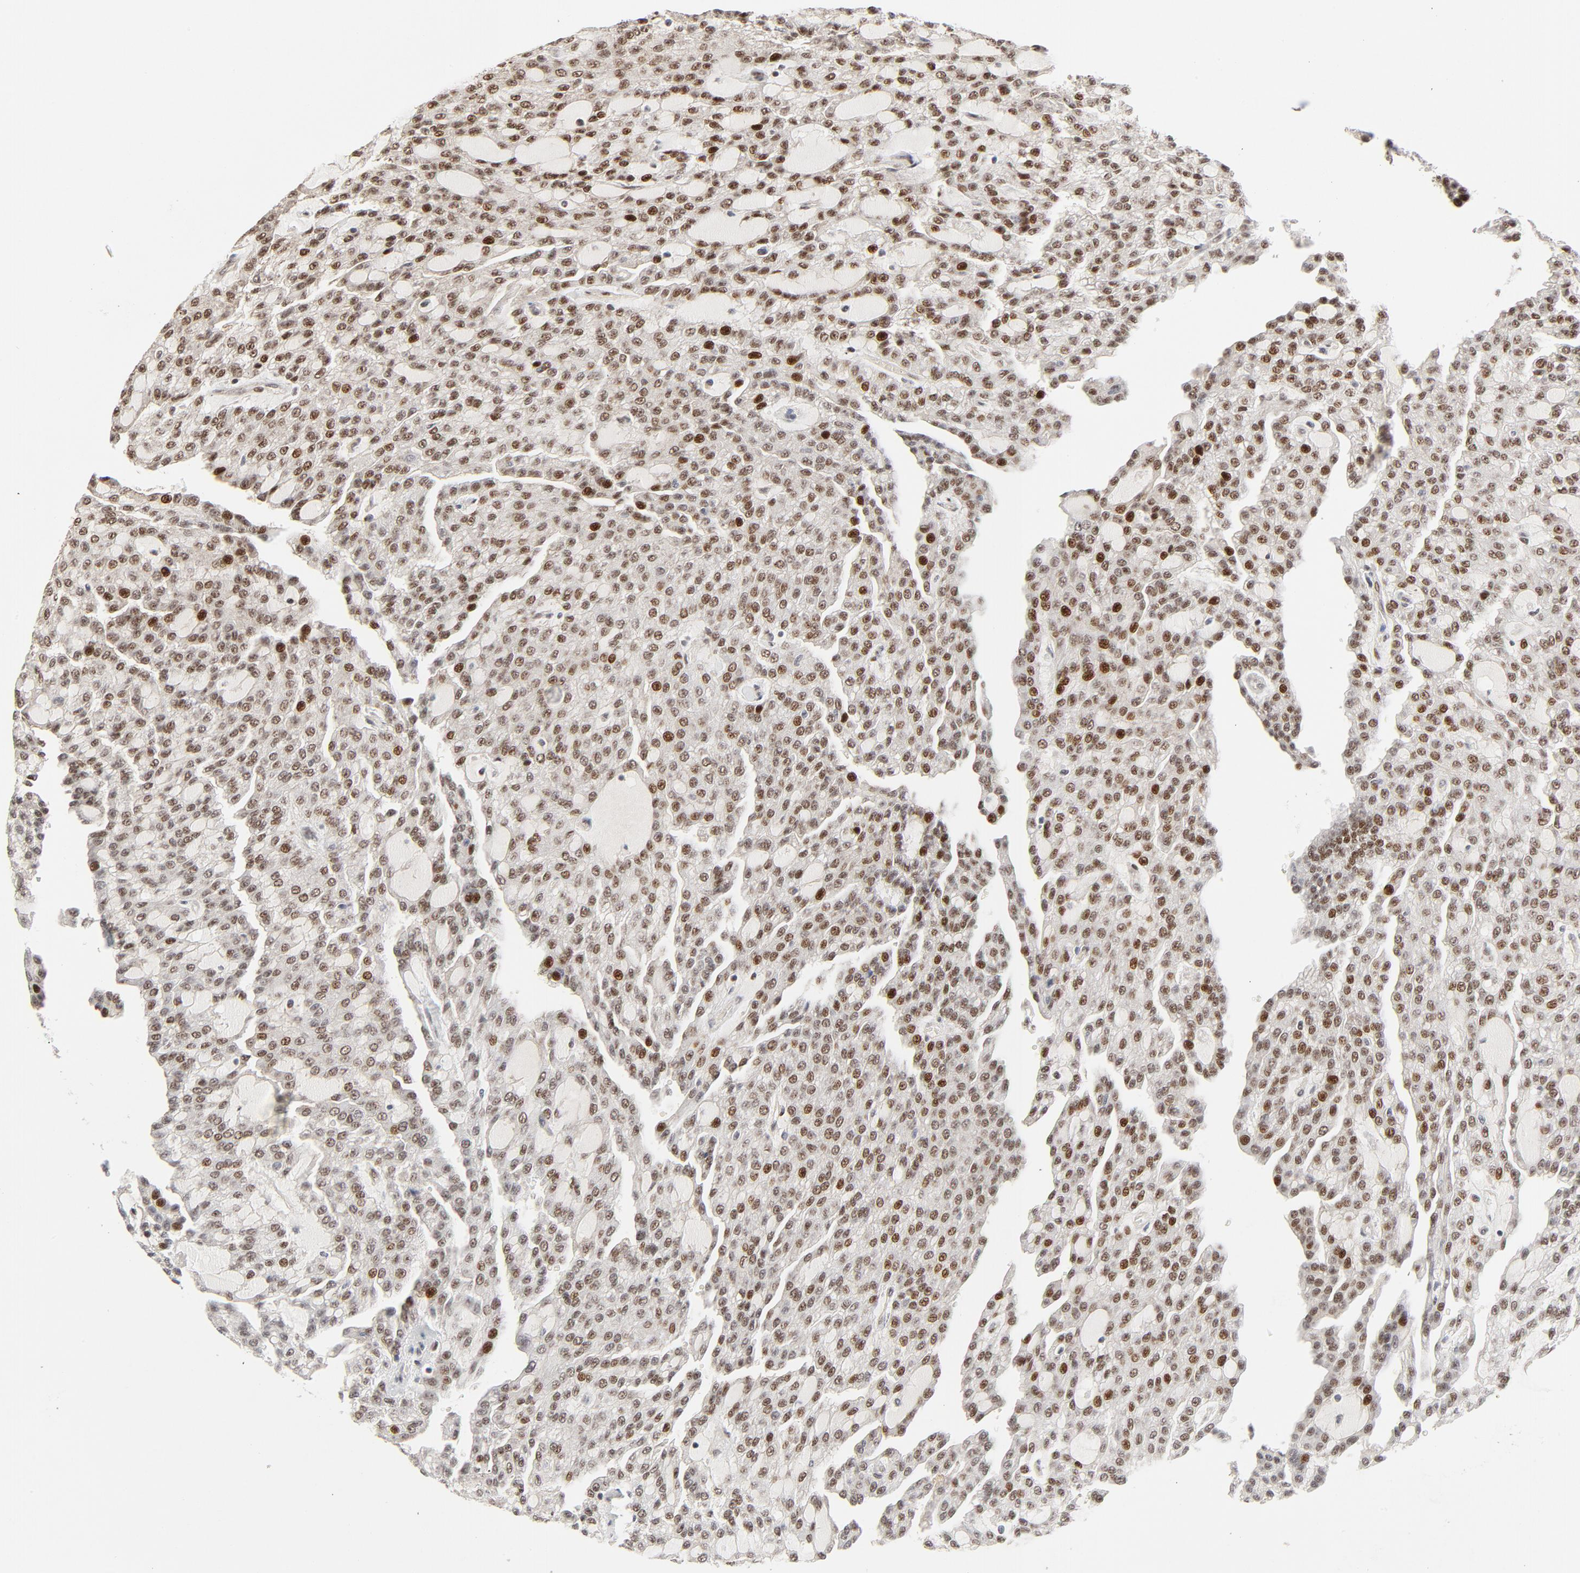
{"staining": {"intensity": "moderate", "quantity": ">75%", "location": "nuclear"}, "tissue": "renal cancer", "cell_type": "Tumor cells", "image_type": "cancer", "snomed": [{"axis": "morphology", "description": "Adenocarcinoma, NOS"}, {"axis": "topography", "description": "Kidney"}], "caption": "Immunohistochemical staining of human renal cancer (adenocarcinoma) demonstrates medium levels of moderate nuclear staining in about >75% of tumor cells.", "gene": "GTF2I", "patient": {"sex": "male", "age": 63}}